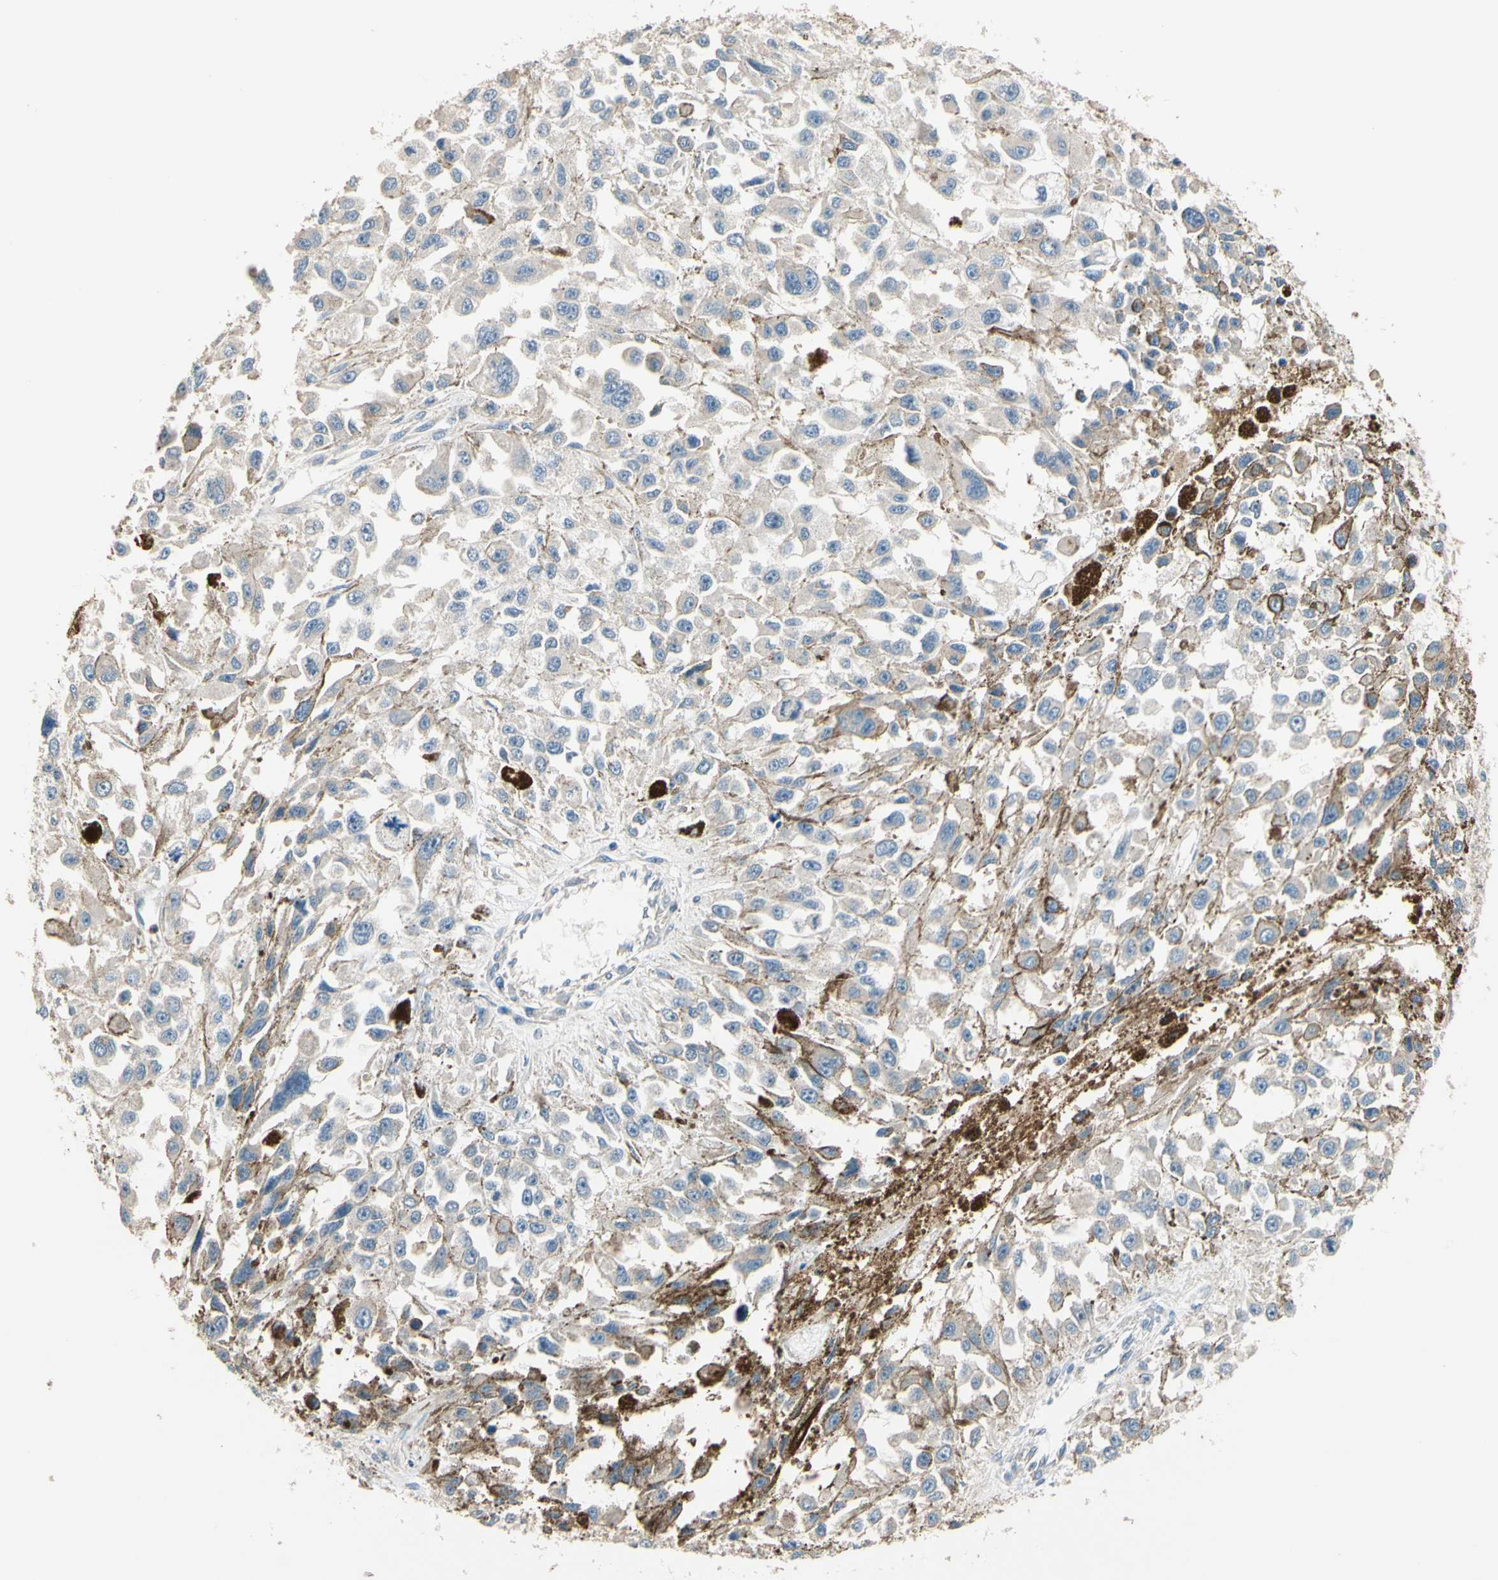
{"staining": {"intensity": "negative", "quantity": "none", "location": "none"}, "tissue": "melanoma", "cell_type": "Tumor cells", "image_type": "cancer", "snomed": [{"axis": "morphology", "description": "Malignant melanoma, Metastatic site"}, {"axis": "topography", "description": "Lymph node"}], "caption": "This is an IHC image of human melanoma. There is no staining in tumor cells.", "gene": "SIGLEC5", "patient": {"sex": "male", "age": 59}}